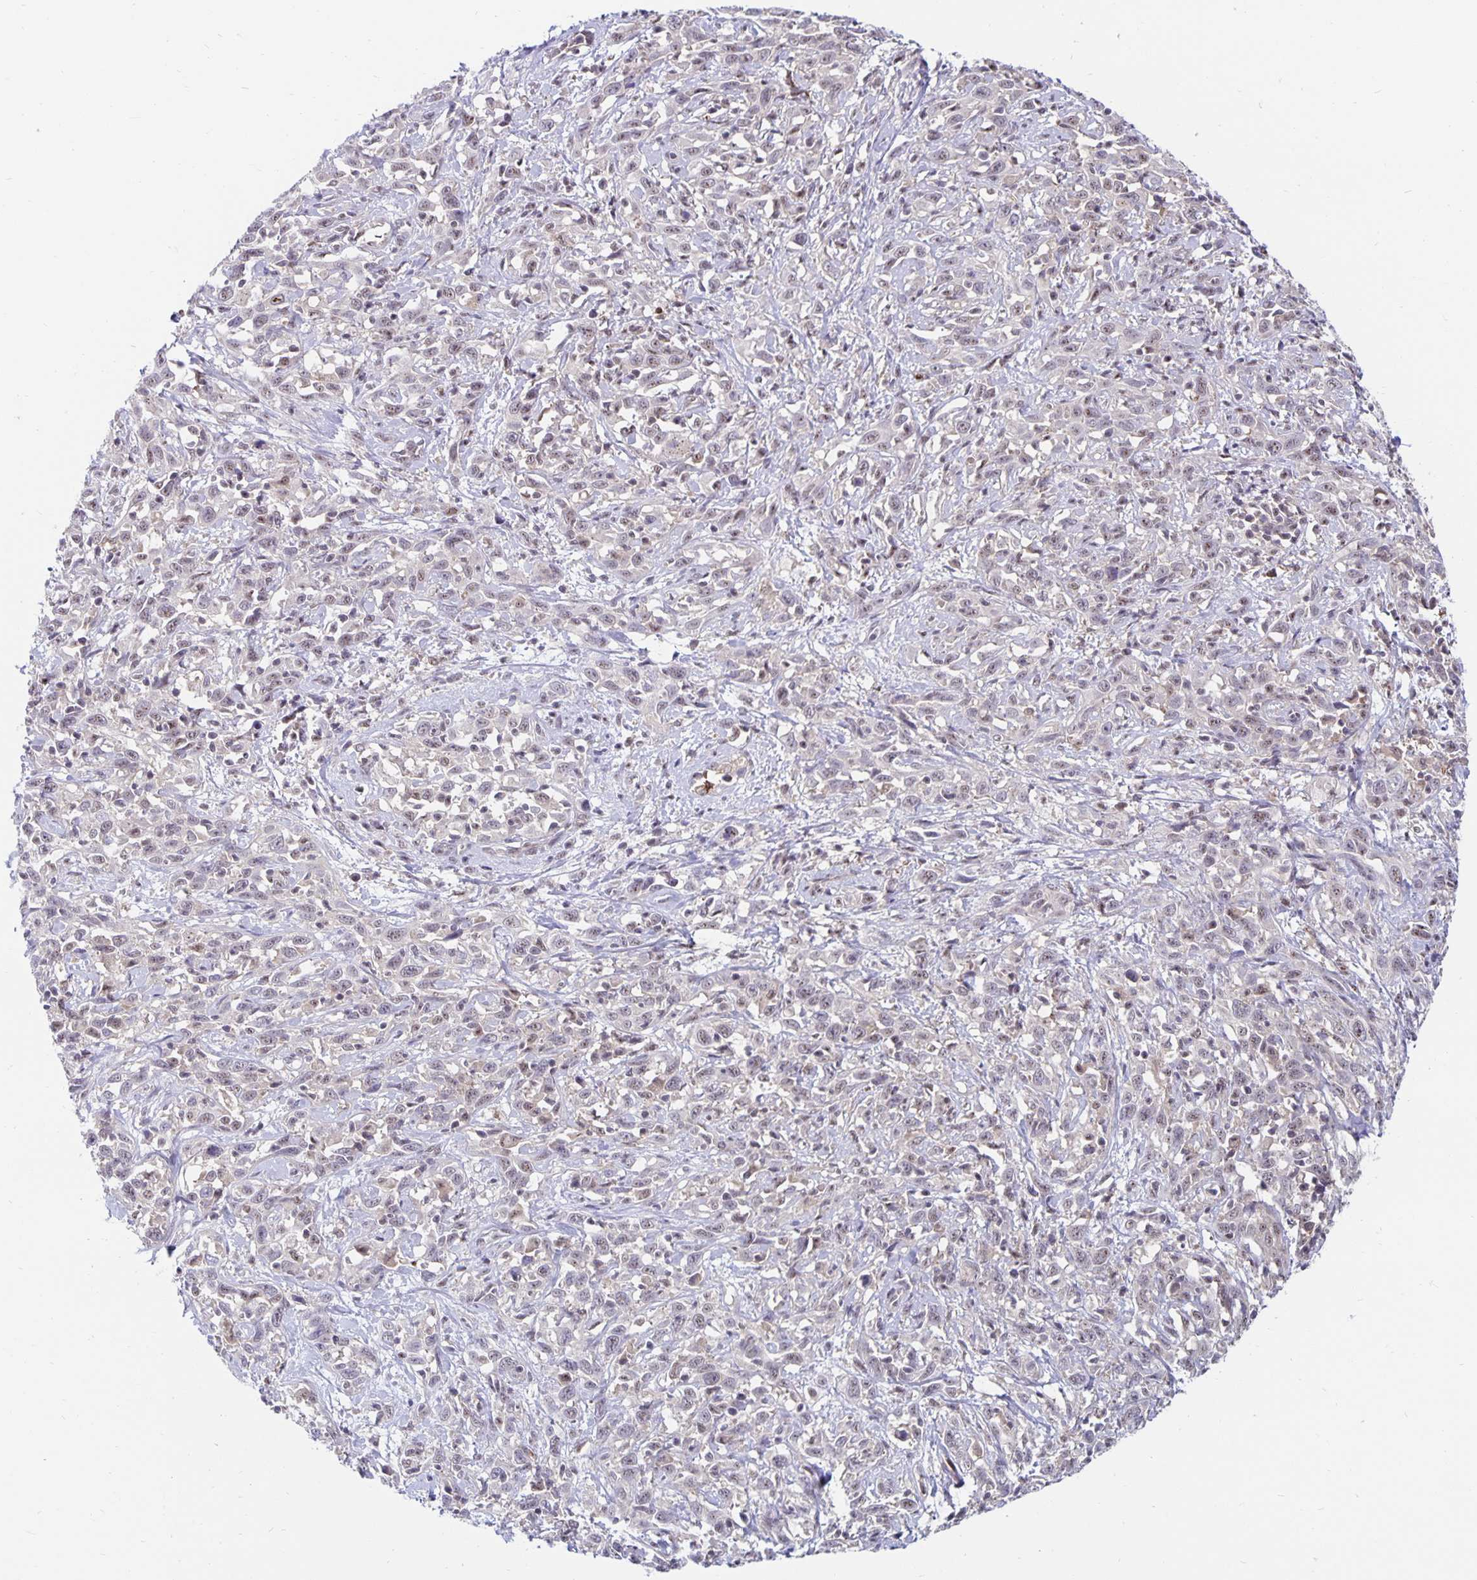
{"staining": {"intensity": "weak", "quantity": "<25%", "location": "nuclear"}, "tissue": "cervical cancer", "cell_type": "Tumor cells", "image_type": "cancer", "snomed": [{"axis": "morphology", "description": "Adenocarcinoma, NOS"}, {"axis": "topography", "description": "Cervix"}], "caption": "Photomicrograph shows no significant protein positivity in tumor cells of cervical adenocarcinoma. Brightfield microscopy of IHC stained with DAB (3,3'-diaminobenzidine) (brown) and hematoxylin (blue), captured at high magnification.", "gene": "EXOC6B", "patient": {"sex": "female", "age": 40}}